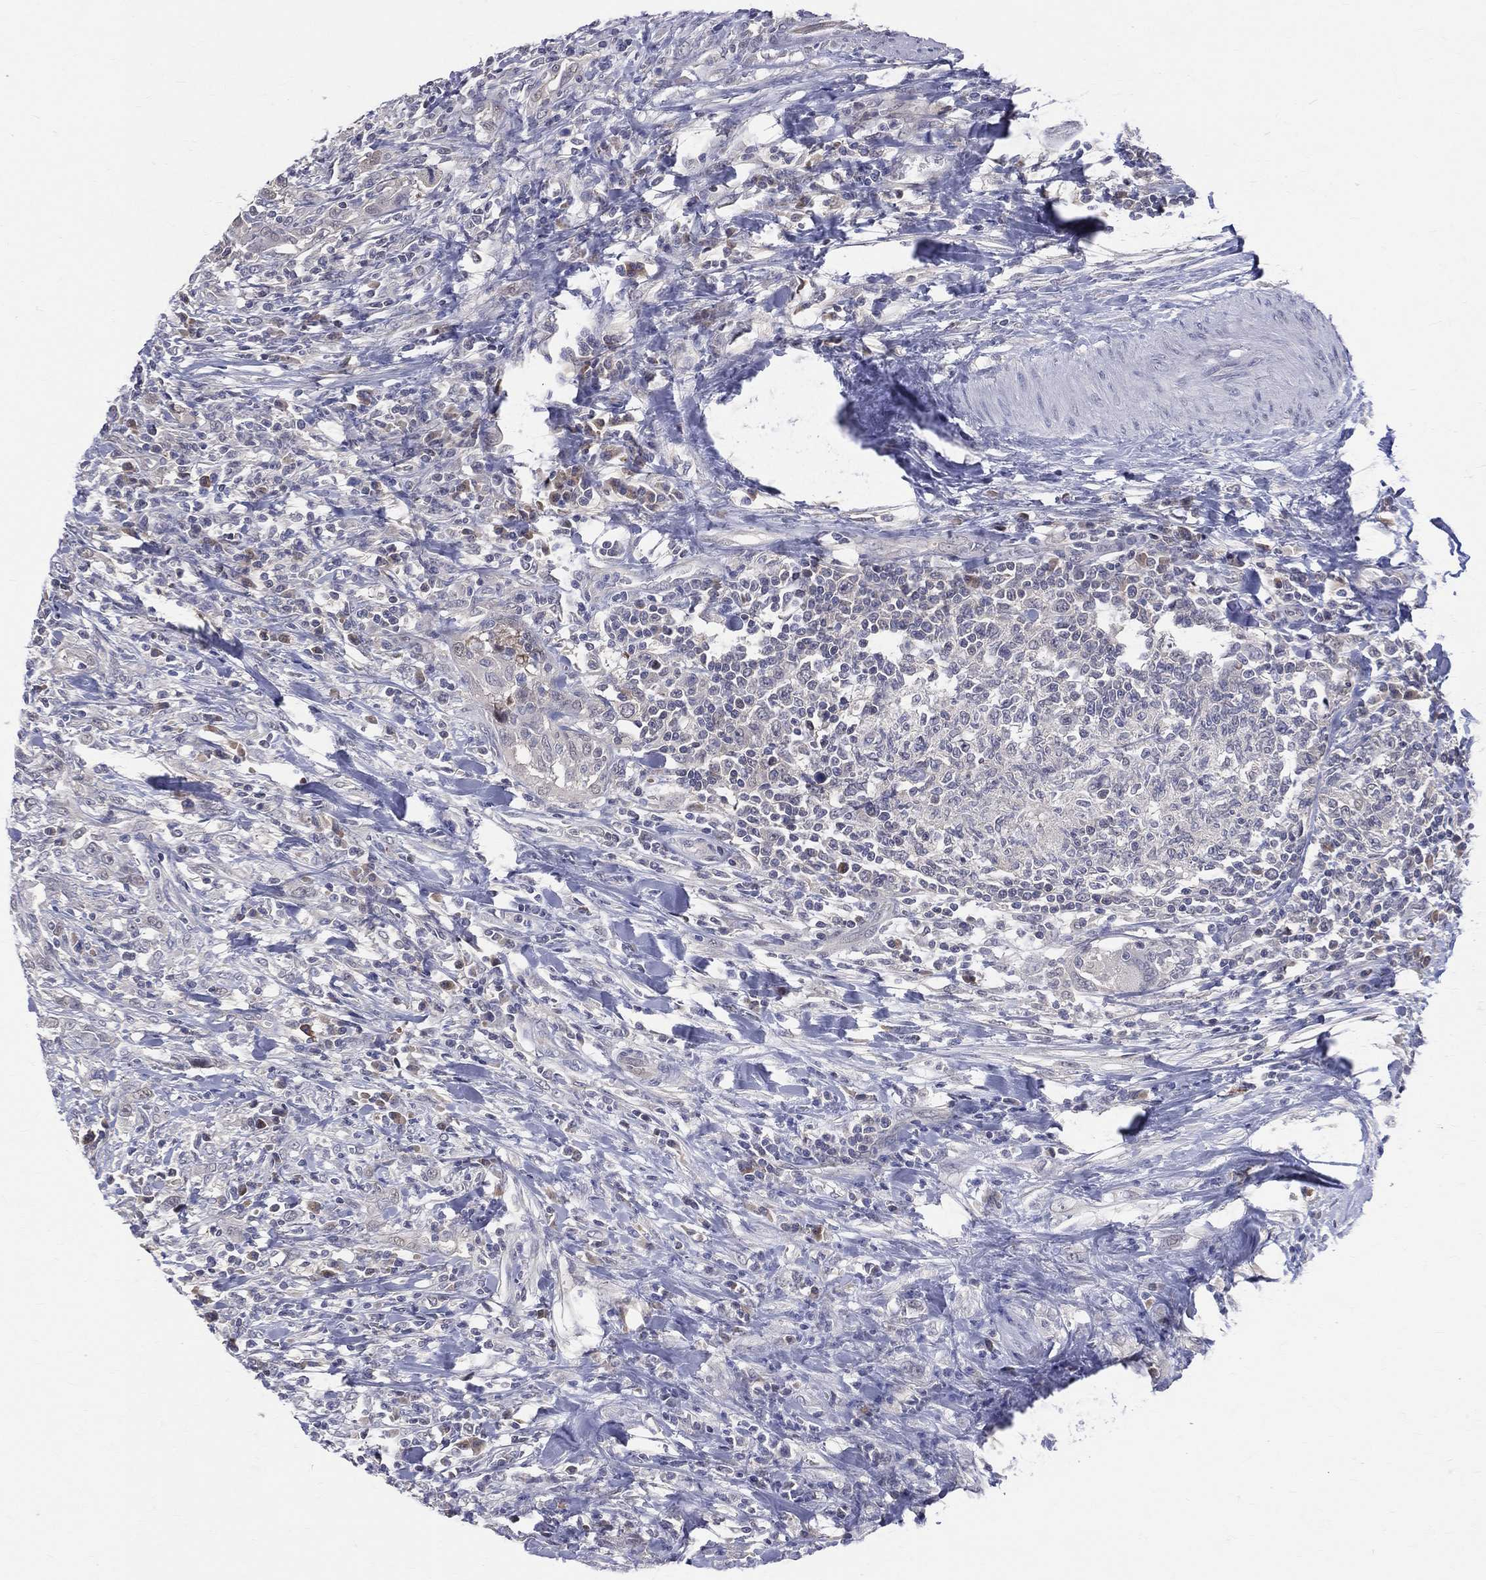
{"staining": {"intensity": "negative", "quantity": "none", "location": "none"}, "tissue": "urothelial cancer", "cell_type": "Tumor cells", "image_type": "cancer", "snomed": [{"axis": "morphology", "description": "Urothelial carcinoma, NOS"}, {"axis": "morphology", "description": "Urothelial carcinoma, High grade"}, {"axis": "topography", "description": "Urinary bladder"}], "caption": "Protein analysis of urothelial carcinoma (high-grade) demonstrates no significant staining in tumor cells. Nuclei are stained in blue.", "gene": "DLG4", "patient": {"sex": "female", "age": 64}}